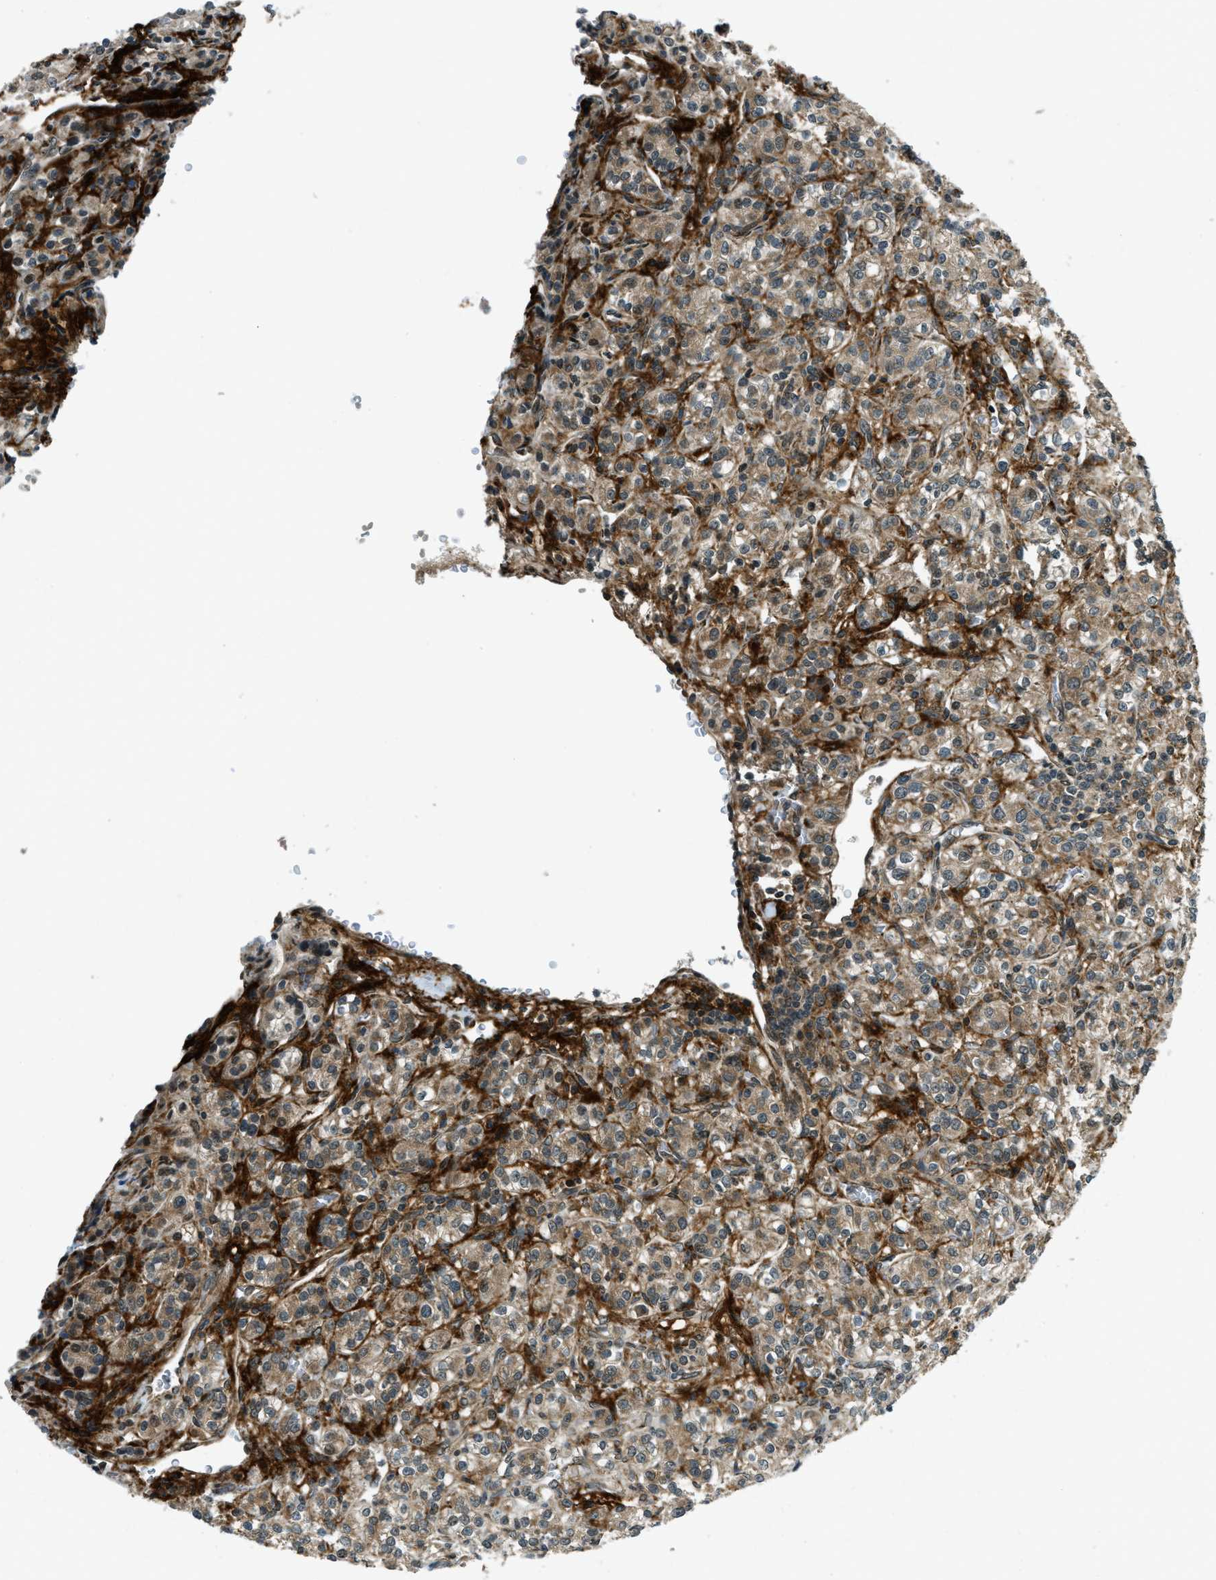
{"staining": {"intensity": "moderate", "quantity": ">75%", "location": "cytoplasmic/membranous"}, "tissue": "renal cancer", "cell_type": "Tumor cells", "image_type": "cancer", "snomed": [{"axis": "morphology", "description": "Adenocarcinoma, NOS"}, {"axis": "topography", "description": "Kidney"}], "caption": "This histopathology image demonstrates immunohistochemistry (IHC) staining of renal cancer (adenocarcinoma), with medium moderate cytoplasmic/membranous positivity in approximately >75% of tumor cells.", "gene": "EIF2AK3", "patient": {"sex": "male", "age": 77}}